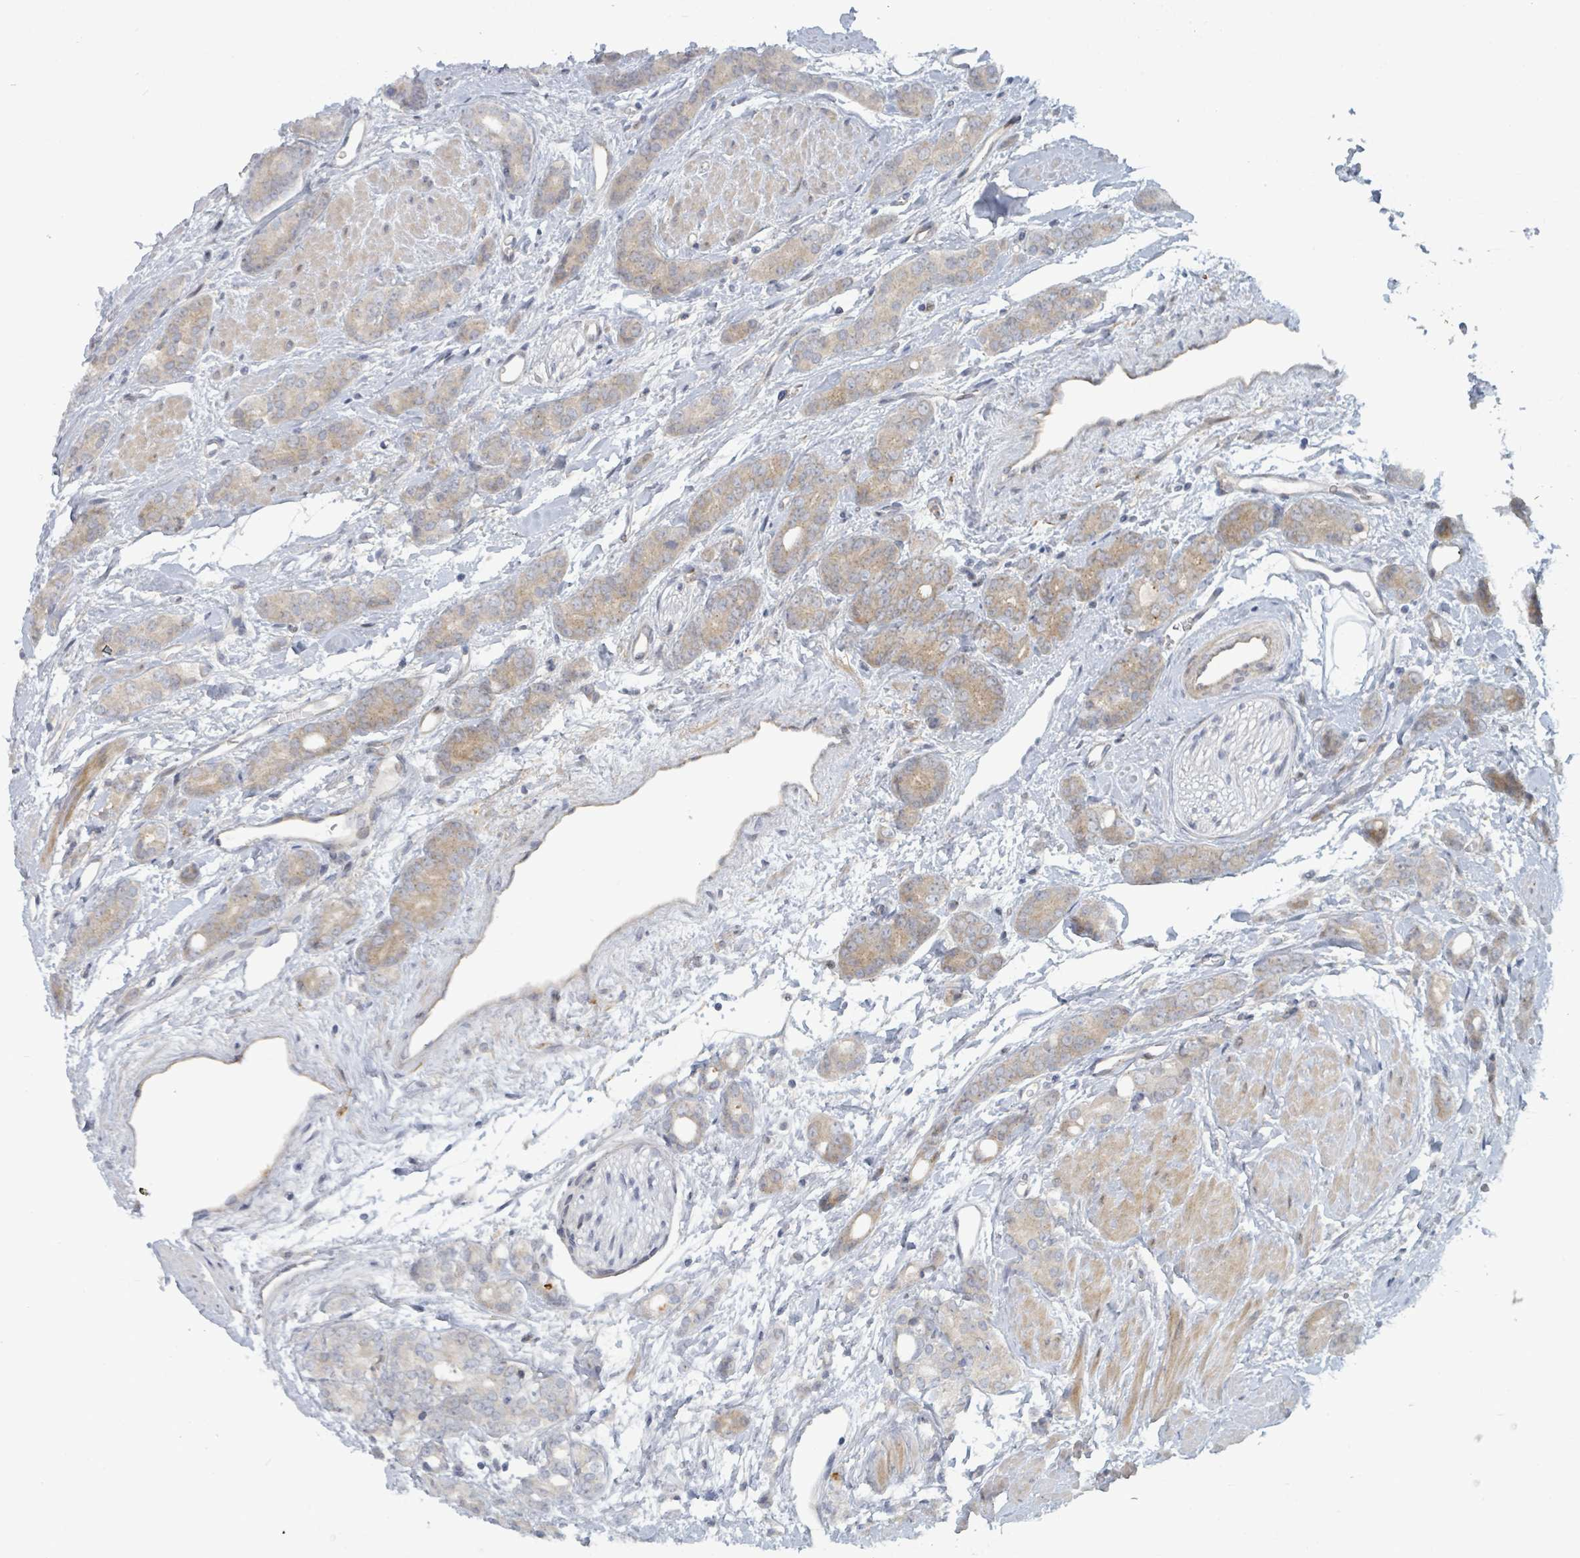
{"staining": {"intensity": "weak", "quantity": "<25%", "location": "cytoplasmic/membranous"}, "tissue": "prostate cancer", "cell_type": "Tumor cells", "image_type": "cancer", "snomed": [{"axis": "morphology", "description": "Adenocarcinoma, High grade"}, {"axis": "topography", "description": "Prostate"}], "caption": "High magnification brightfield microscopy of high-grade adenocarcinoma (prostate) stained with DAB (3,3'-diaminobenzidine) (brown) and counterstained with hematoxylin (blue): tumor cells show no significant expression. (DAB IHC with hematoxylin counter stain).", "gene": "COL5A3", "patient": {"sex": "male", "age": 62}}